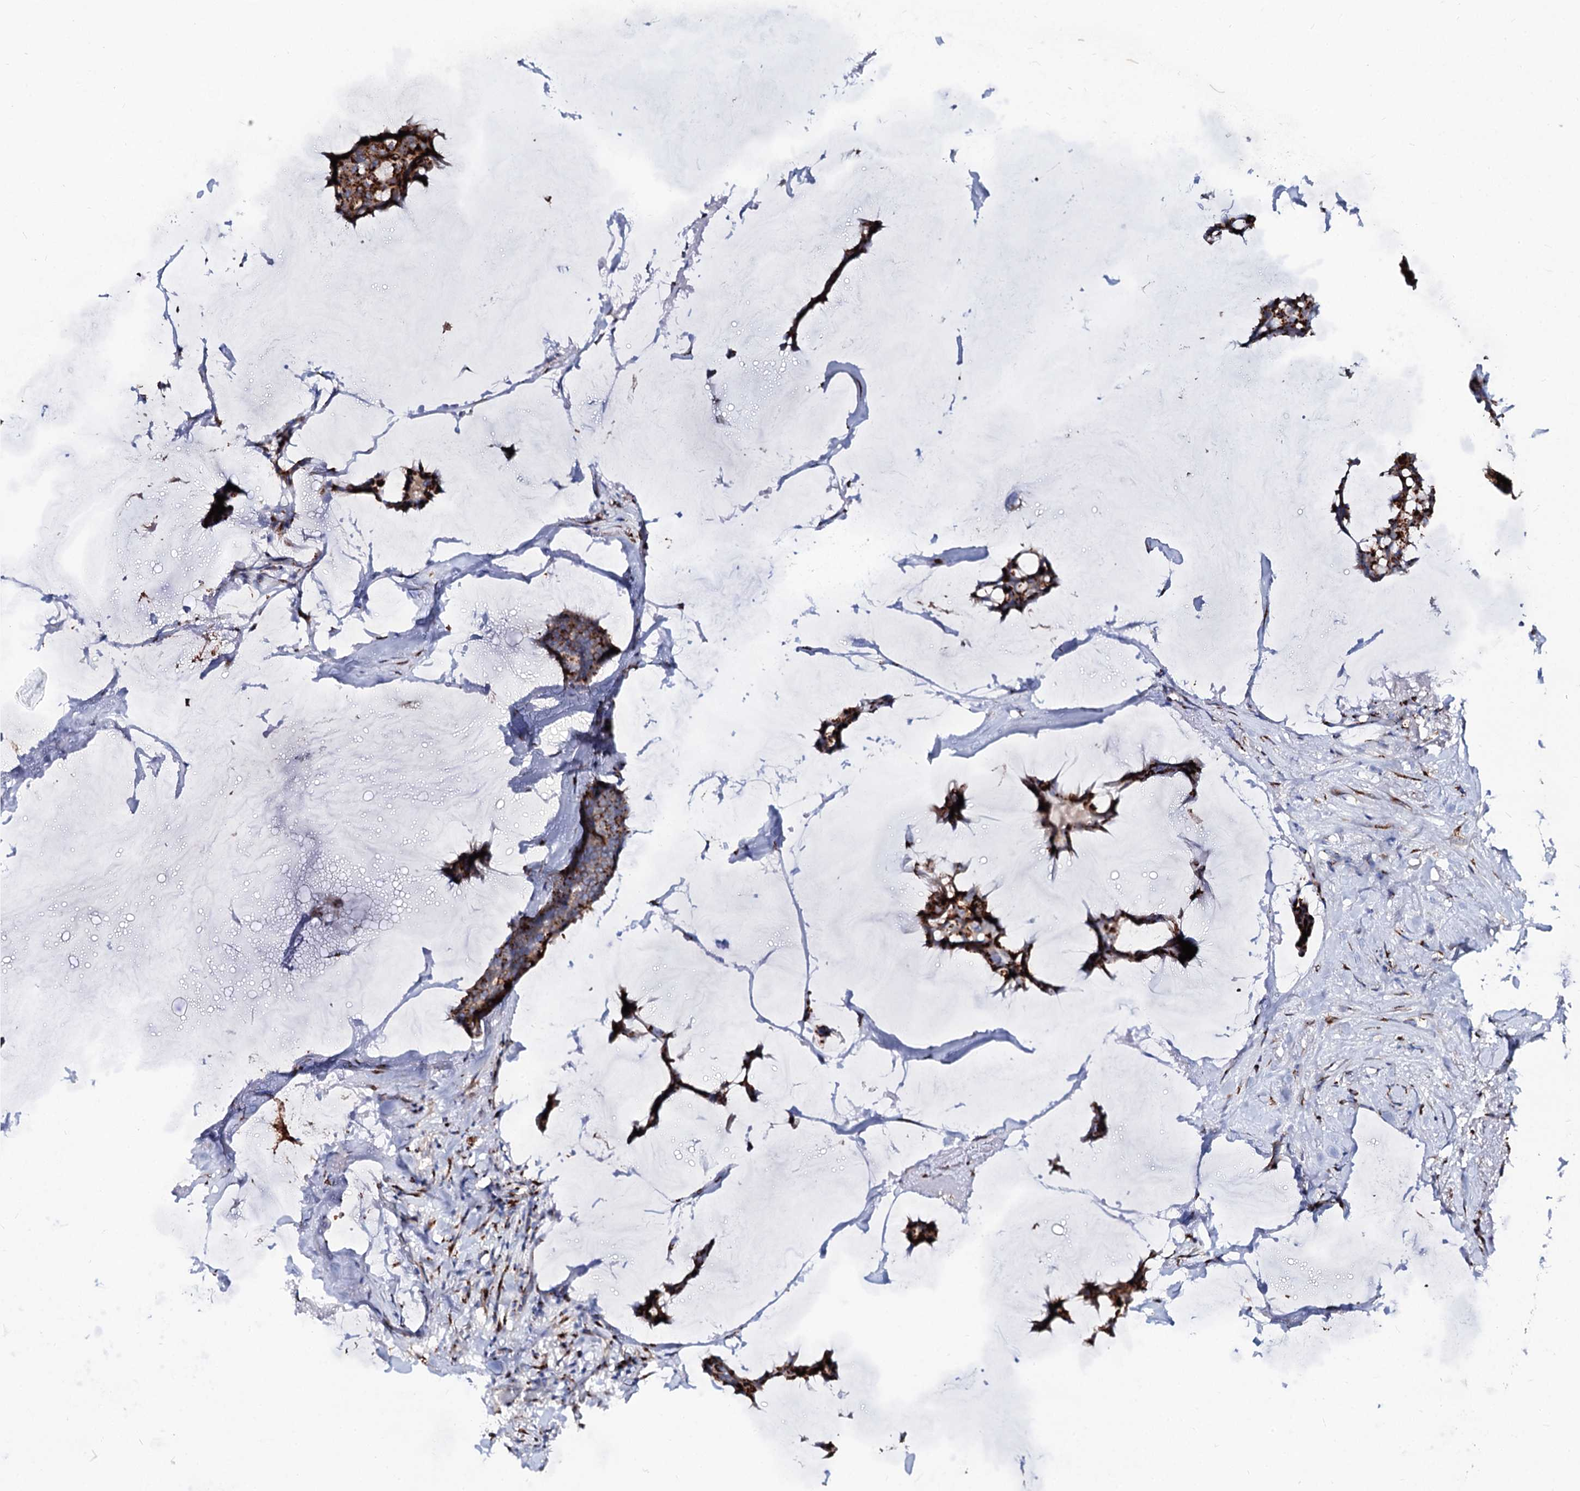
{"staining": {"intensity": "strong", "quantity": ">75%", "location": "cytoplasmic/membranous"}, "tissue": "breast cancer", "cell_type": "Tumor cells", "image_type": "cancer", "snomed": [{"axis": "morphology", "description": "Duct carcinoma"}, {"axis": "topography", "description": "Breast"}], "caption": "Immunohistochemistry photomicrograph of breast cancer stained for a protein (brown), which exhibits high levels of strong cytoplasmic/membranous staining in approximately >75% of tumor cells.", "gene": "TM9SF3", "patient": {"sex": "female", "age": 93}}